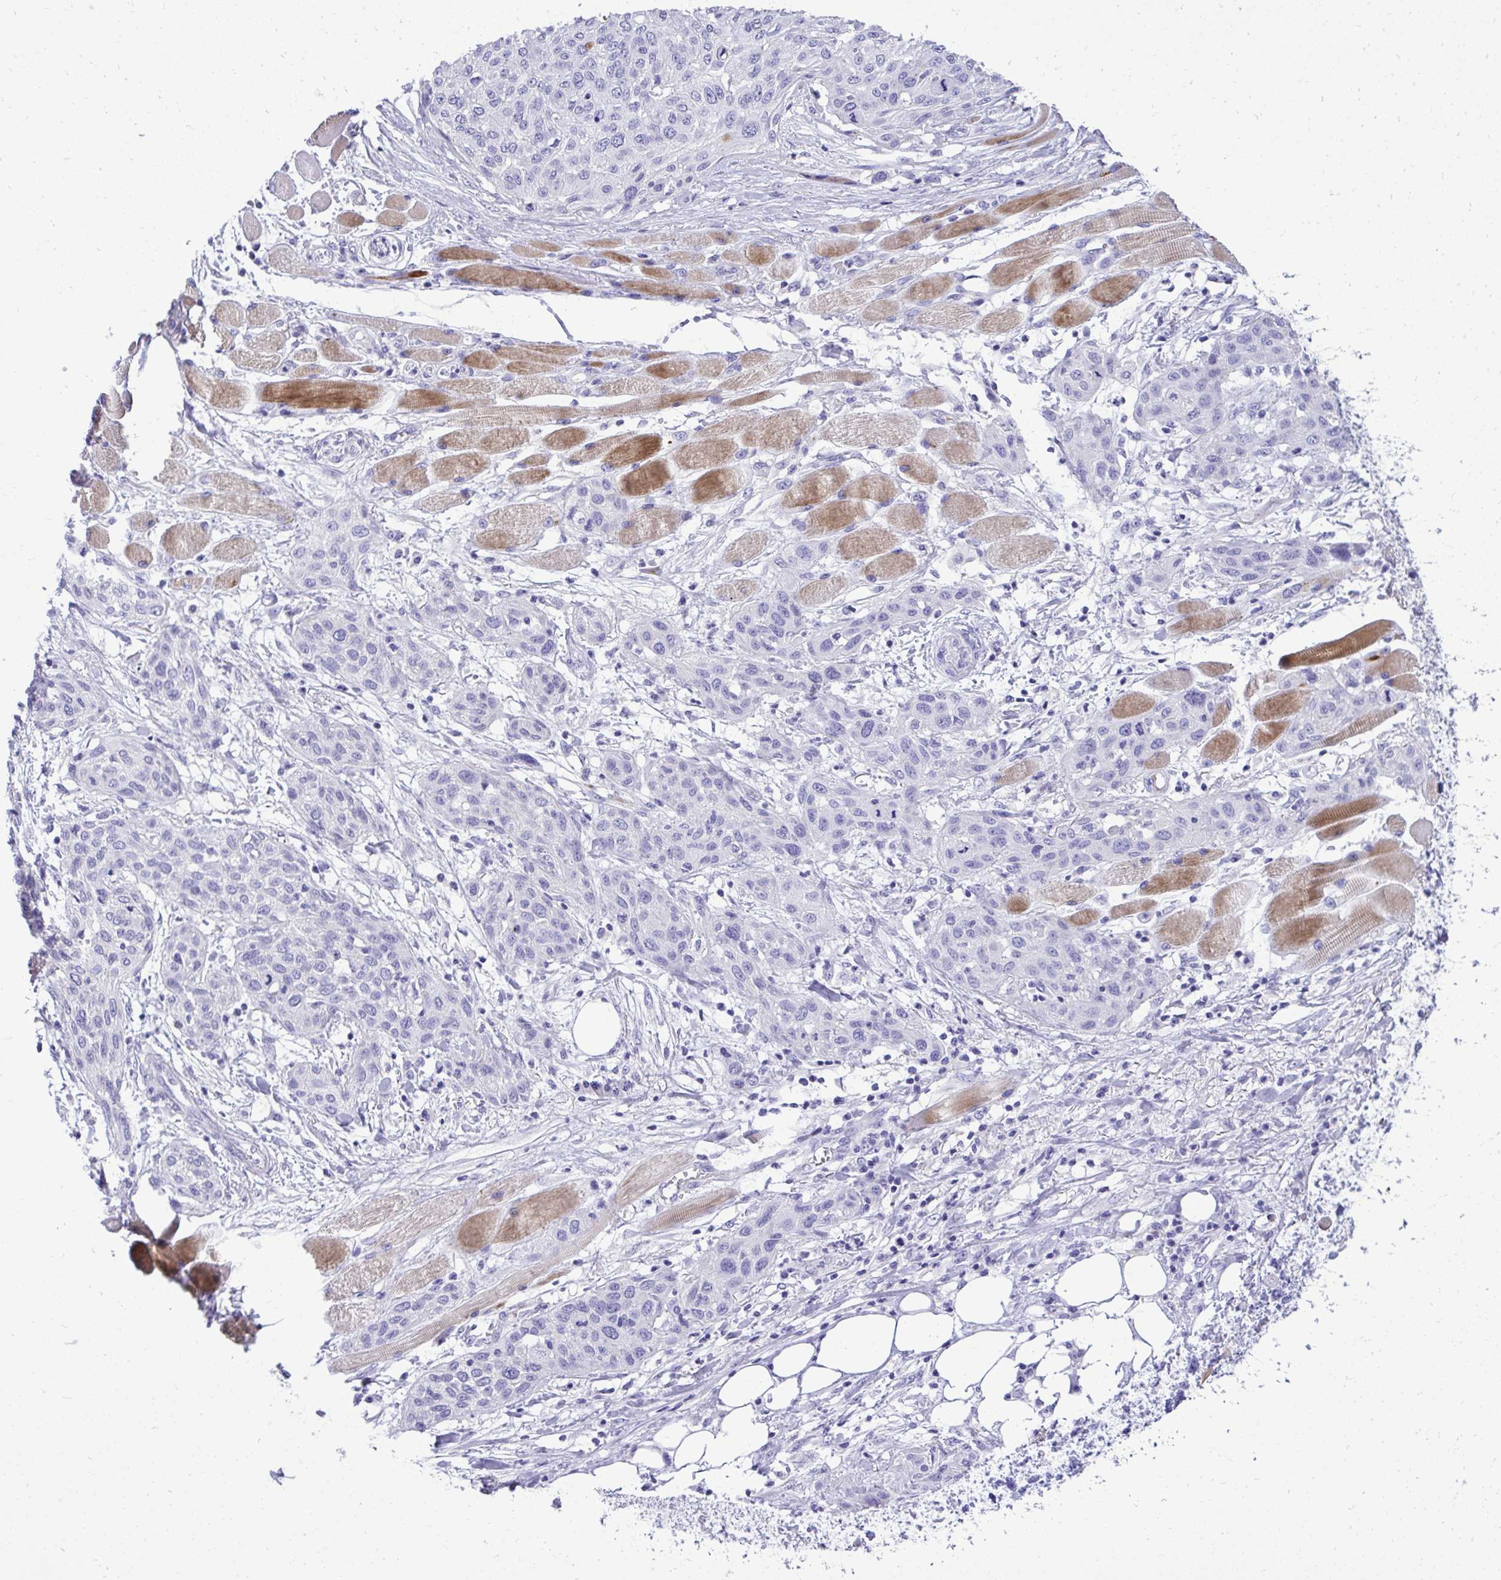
{"staining": {"intensity": "negative", "quantity": "none", "location": "none"}, "tissue": "skin cancer", "cell_type": "Tumor cells", "image_type": "cancer", "snomed": [{"axis": "morphology", "description": "Squamous cell carcinoma, NOS"}, {"axis": "topography", "description": "Skin"}], "caption": "The image shows no significant staining in tumor cells of skin cancer.", "gene": "ST6GALNAC3", "patient": {"sex": "female", "age": 87}}